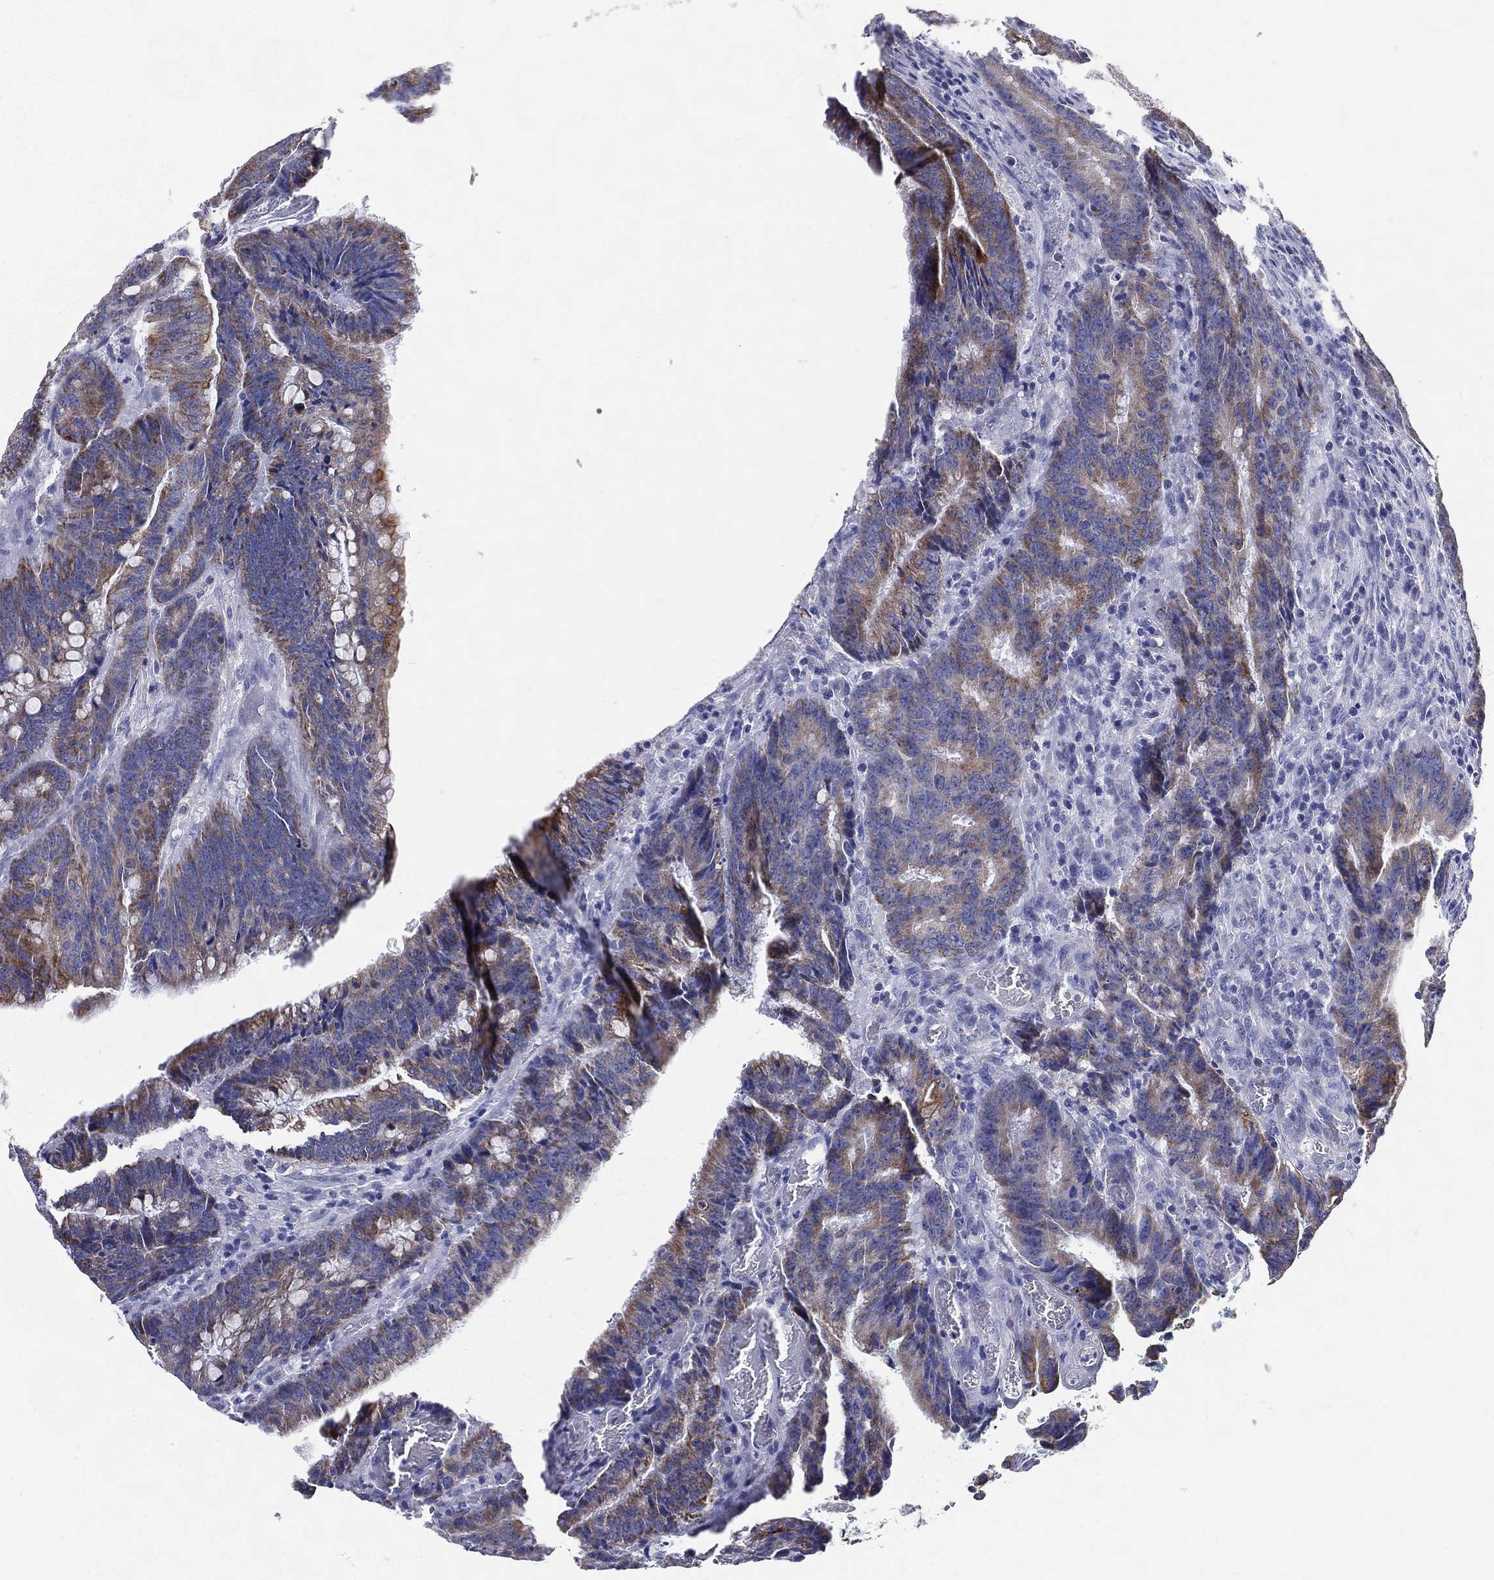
{"staining": {"intensity": "moderate", "quantity": "25%-75%", "location": "cytoplasmic/membranous"}, "tissue": "colorectal cancer", "cell_type": "Tumor cells", "image_type": "cancer", "snomed": [{"axis": "morphology", "description": "Adenocarcinoma, NOS"}, {"axis": "topography", "description": "Colon"}], "caption": "Moderate cytoplasmic/membranous expression is appreciated in about 25%-75% of tumor cells in colorectal cancer.", "gene": "PWWP3A", "patient": {"sex": "female", "age": 87}}